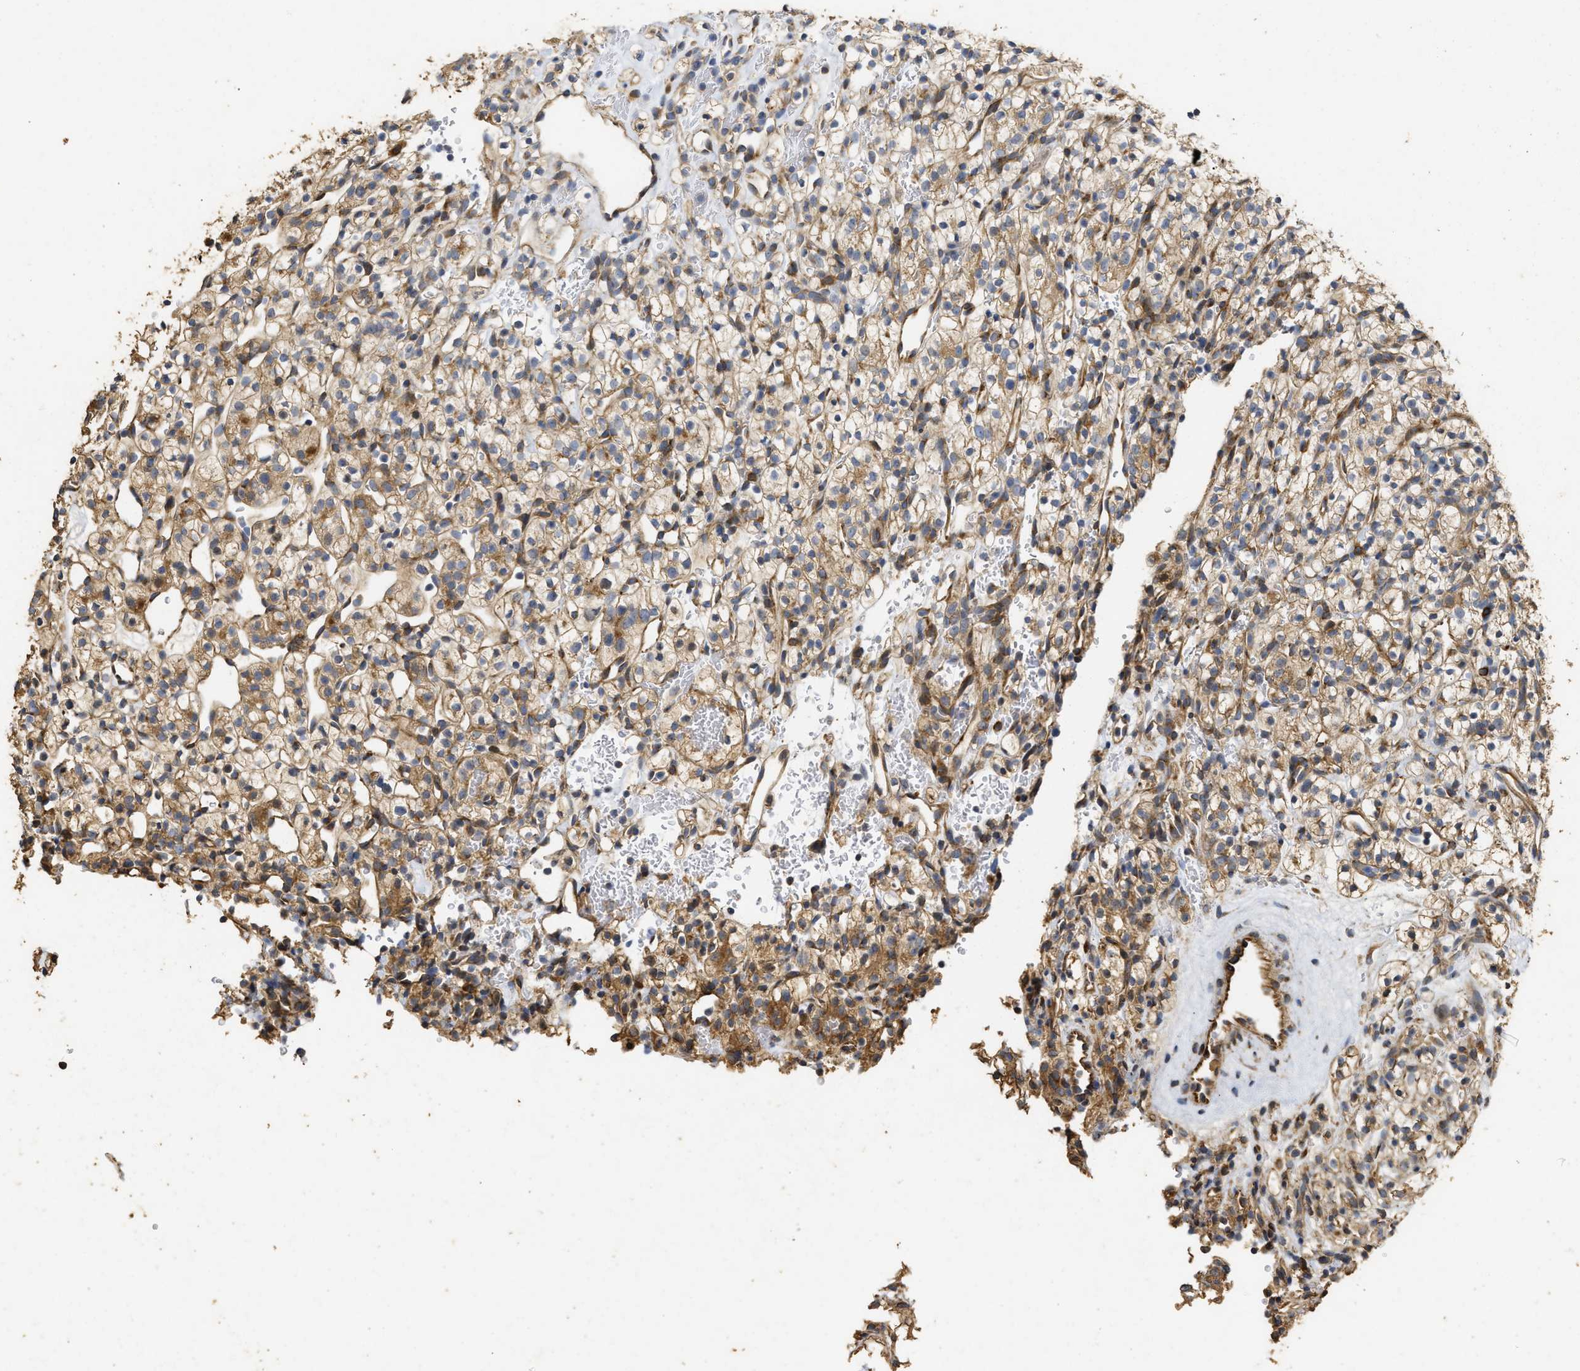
{"staining": {"intensity": "weak", "quantity": ">75%", "location": "cytoplasmic/membranous"}, "tissue": "renal cancer", "cell_type": "Tumor cells", "image_type": "cancer", "snomed": [{"axis": "morphology", "description": "Adenocarcinoma, NOS"}, {"axis": "topography", "description": "Kidney"}], "caption": "DAB (3,3'-diaminobenzidine) immunohistochemical staining of renal cancer (adenocarcinoma) reveals weak cytoplasmic/membranous protein positivity in approximately >75% of tumor cells.", "gene": "NAV1", "patient": {"sex": "female", "age": 57}}